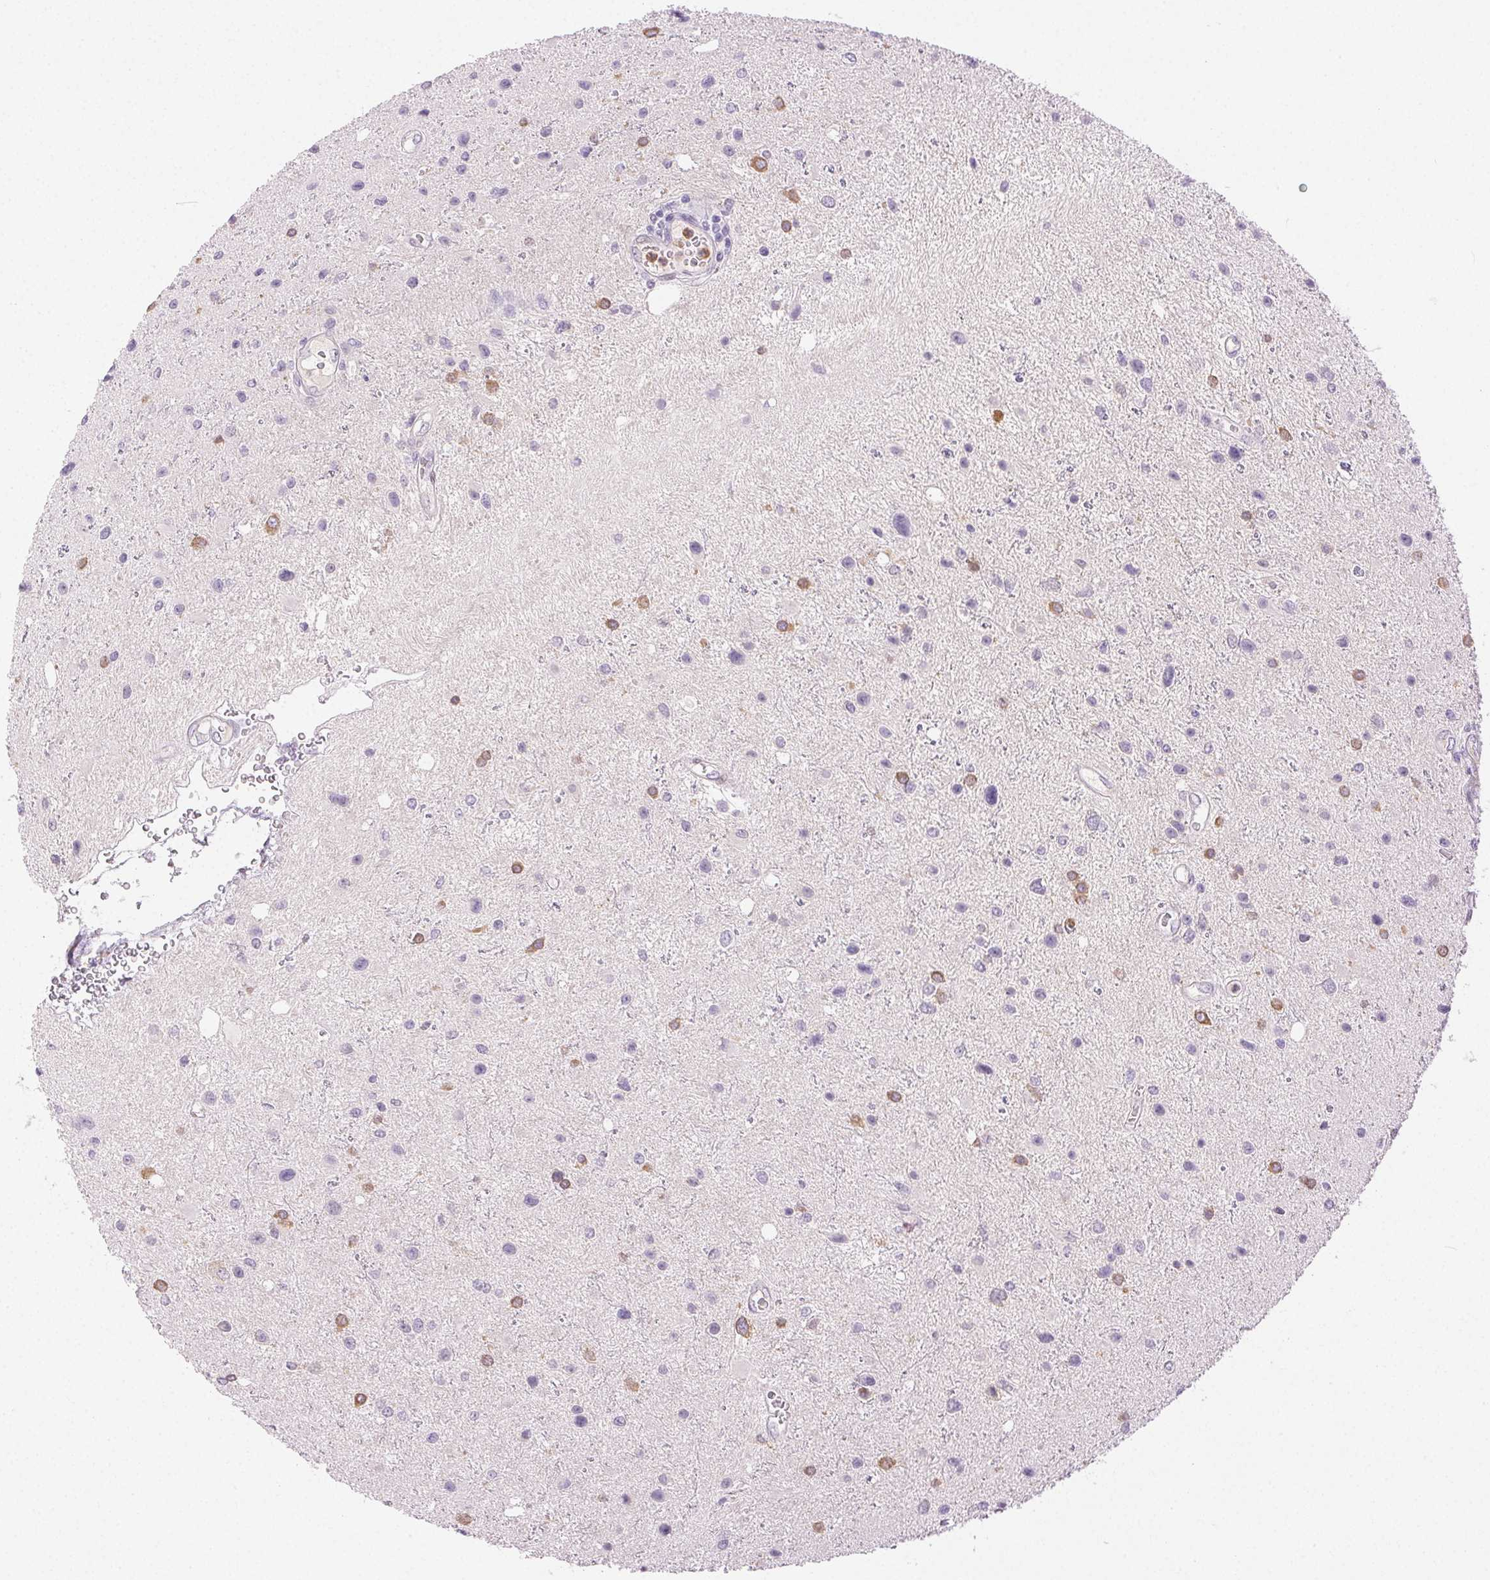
{"staining": {"intensity": "moderate", "quantity": "<25%", "location": "cytoplasmic/membranous"}, "tissue": "glioma", "cell_type": "Tumor cells", "image_type": "cancer", "snomed": [{"axis": "morphology", "description": "Glioma, malignant, Low grade"}, {"axis": "topography", "description": "Brain"}], "caption": "Protein expression analysis of glioma displays moderate cytoplasmic/membranous staining in about <25% of tumor cells.", "gene": "EMX2", "patient": {"sex": "female", "age": 32}}